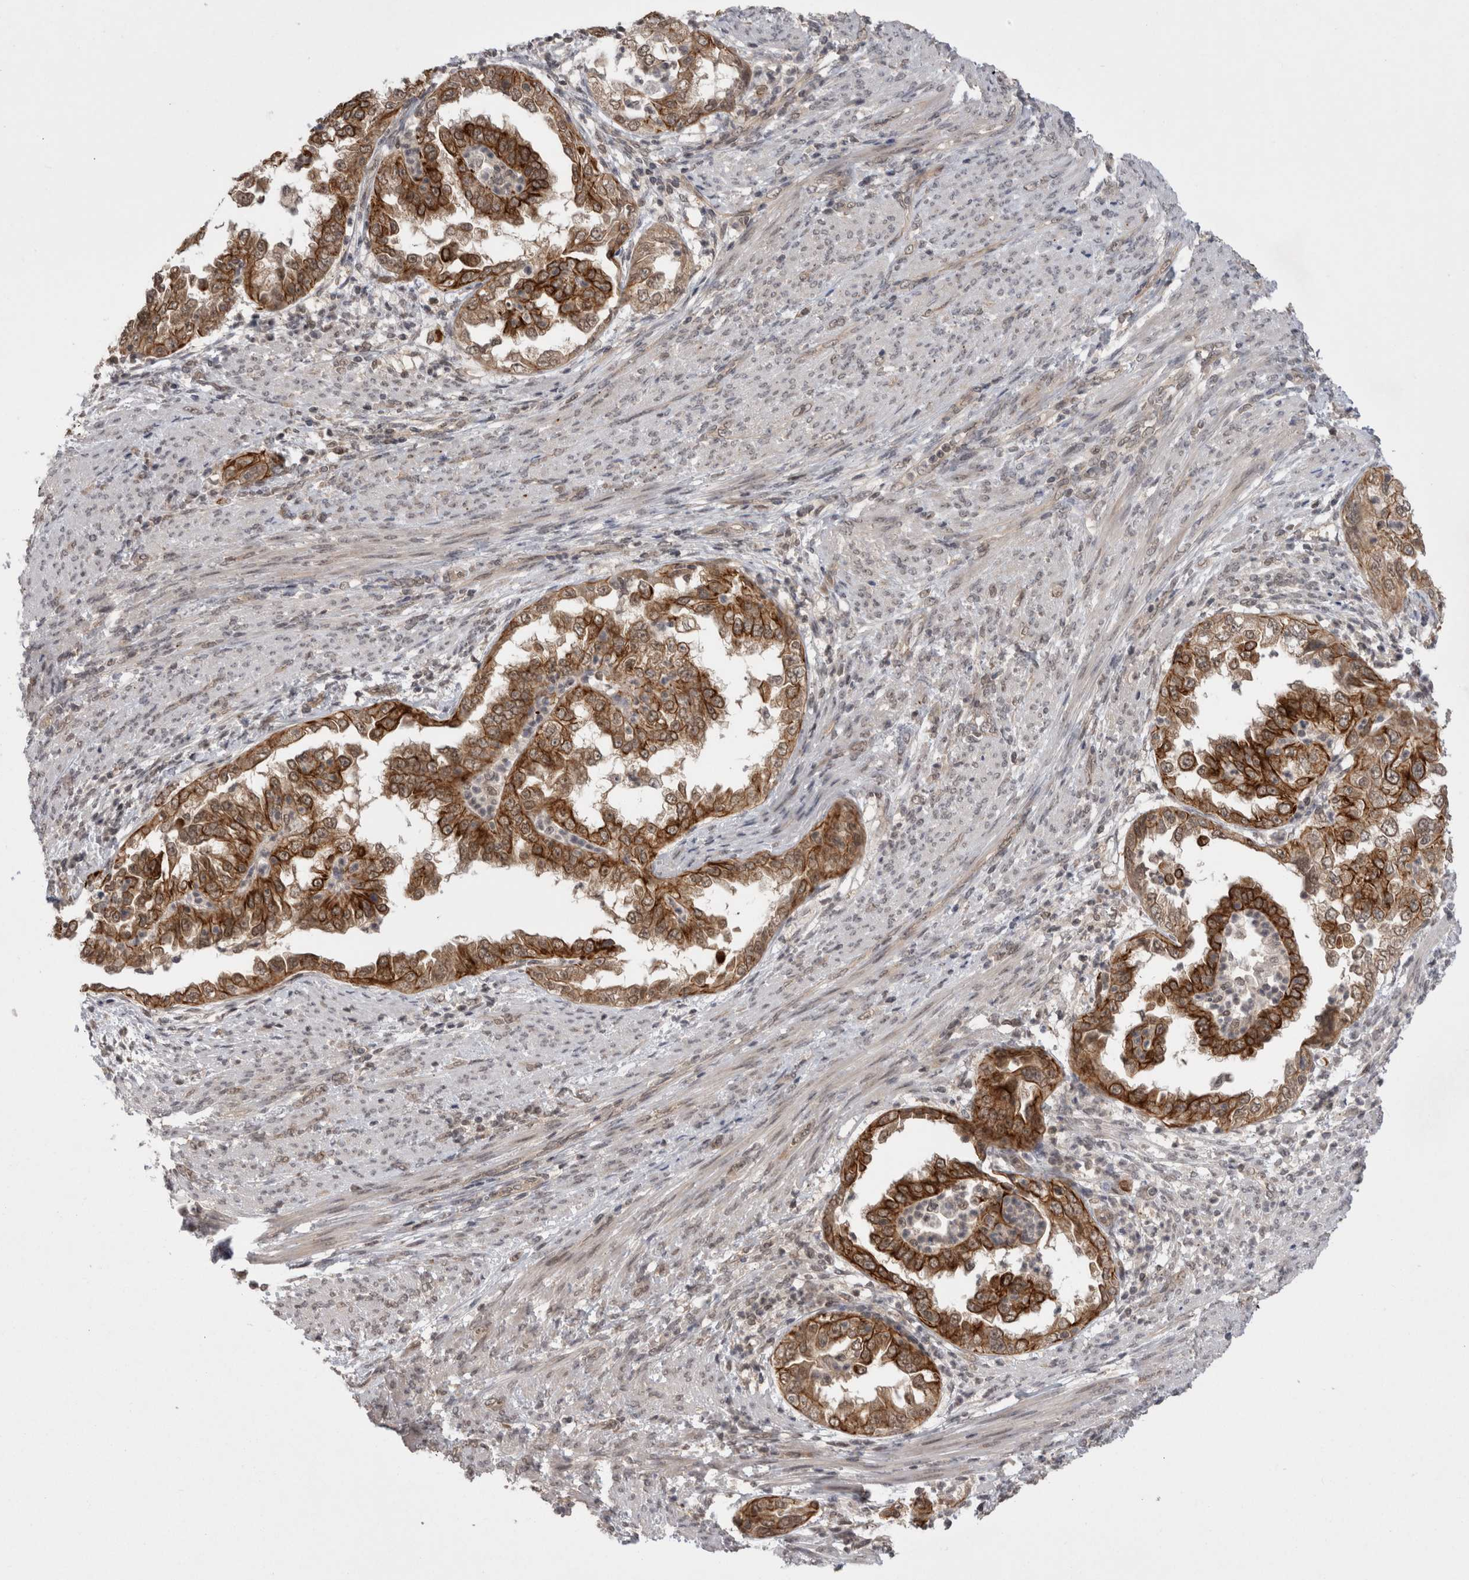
{"staining": {"intensity": "strong", "quantity": ">75%", "location": "cytoplasmic/membranous"}, "tissue": "endometrial cancer", "cell_type": "Tumor cells", "image_type": "cancer", "snomed": [{"axis": "morphology", "description": "Adenocarcinoma, NOS"}, {"axis": "topography", "description": "Endometrium"}], "caption": "Tumor cells show strong cytoplasmic/membranous positivity in approximately >75% of cells in adenocarcinoma (endometrial).", "gene": "ZNF341", "patient": {"sex": "female", "age": 85}}